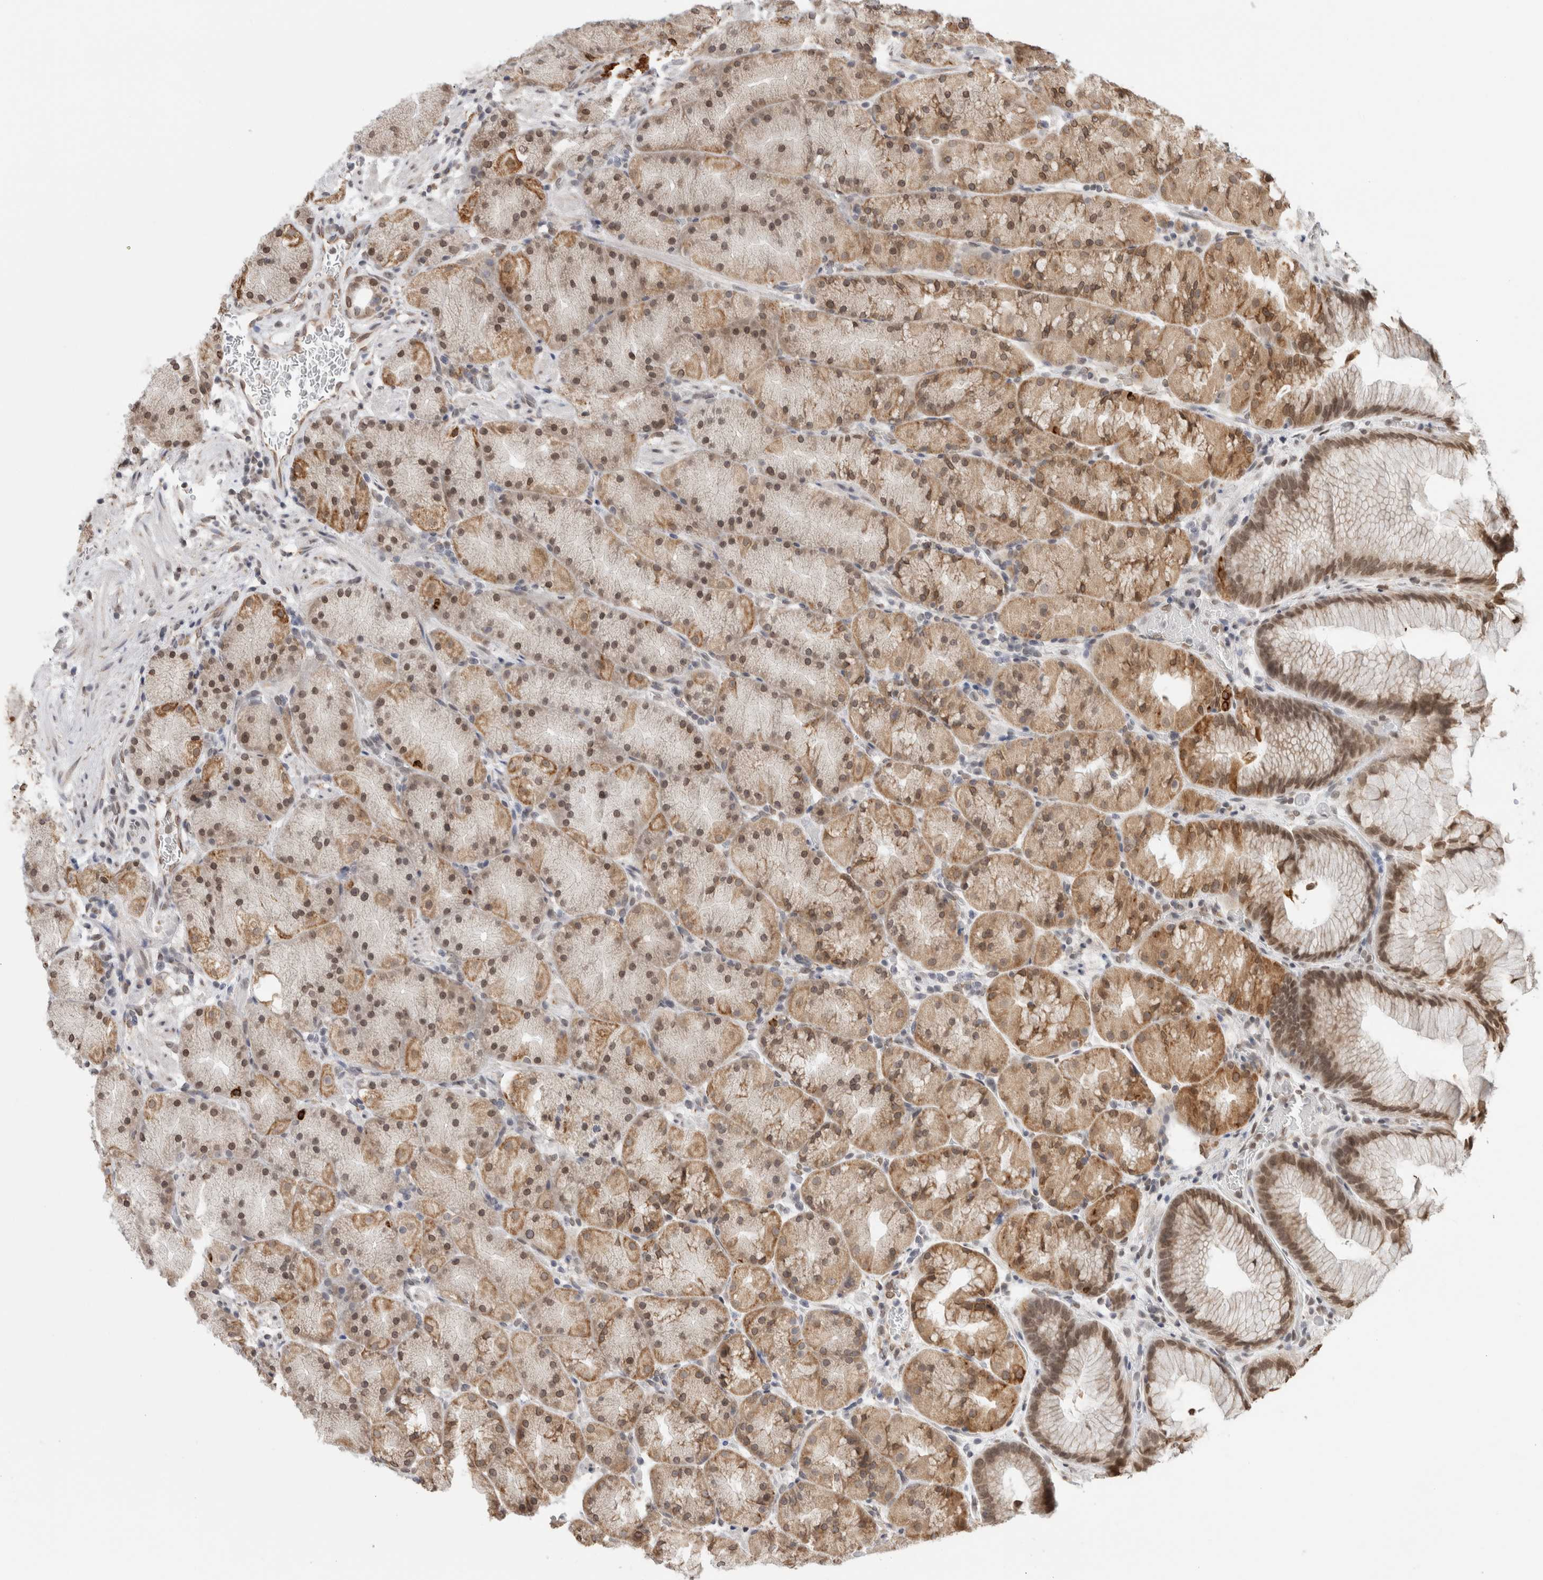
{"staining": {"intensity": "moderate", "quantity": ">75%", "location": "cytoplasmic/membranous,nuclear"}, "tissue": "stomach", "cell_type": "Glandular cells", "image_type": "normal", "snomed": [{"axis": "morphology", "description": "Normal tissue, NOS"}, {"axis": "topography", "description": "Stomach, upper"}, {"axis": "topography", "description": "Stomach"}], "caption": "The image demonstrates staining of benign stomach, revealing moderate cytoplasmic/membranous,nuclear protein staining (brown color) within glandular cells.", "gene": "RBMX2", "patient": {"sex": "male", "age": 48}}